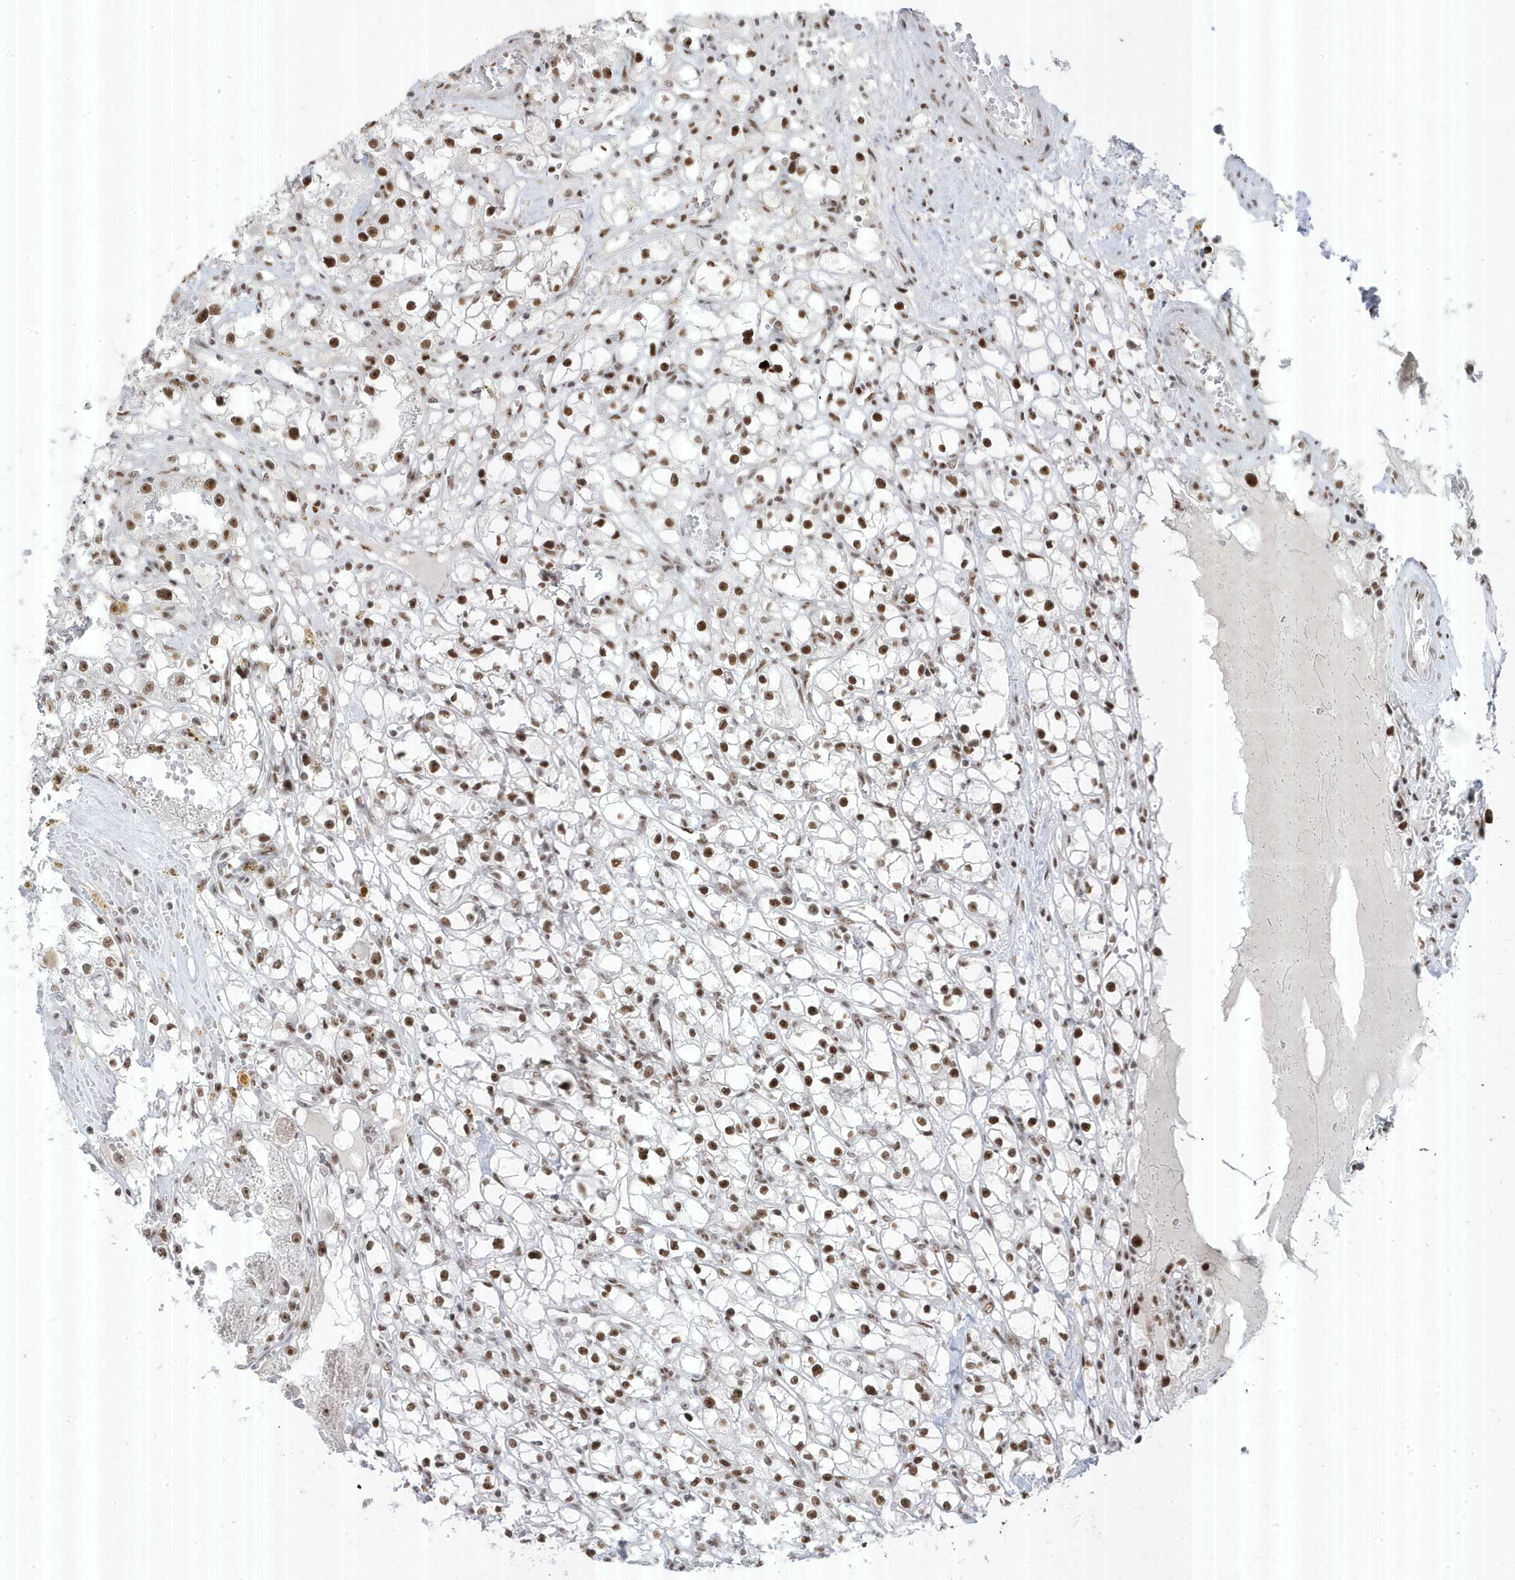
{"staining": {"intensity": "moderate", "quantity": ">75%", "location": "nuclear"}, "tissue": "renal cancer", "cell_type": "Tumor cells", "image_type": "cancer", "snomed": [{"axis": "morphology", "description": "Adenocarcinoma, NOS"}, {"axis": "topography", "description": "Kidney"}], "caption": "Renal cancer (adenocarcinoma) tissue shows moderate nuclear expression in approximately >75% of tumor cells", "gene": "MTREX", "patient": {"sex": "male", "age": 56}}